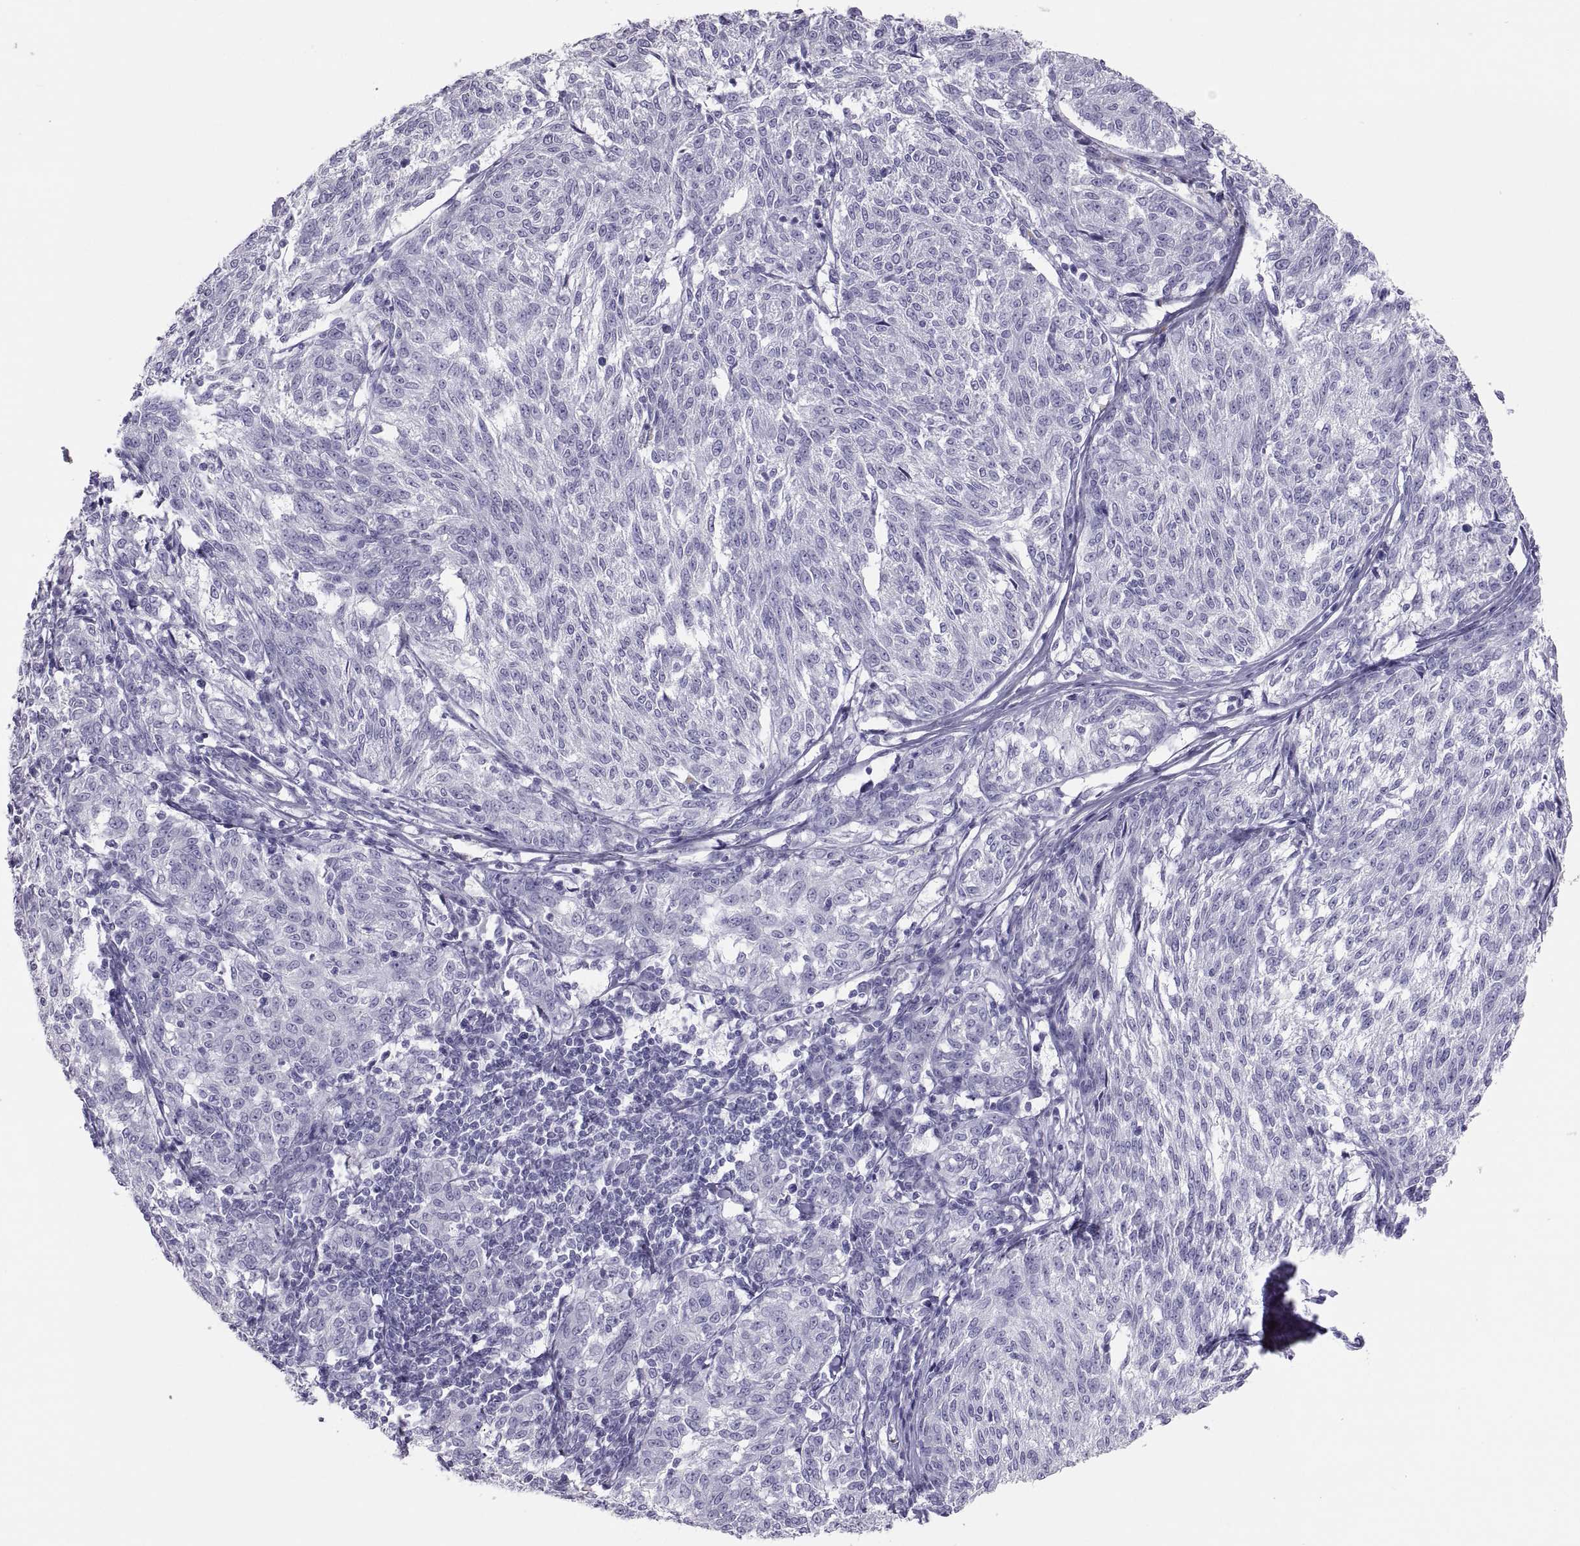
{"staining": {"intensity": "negative", "quantity": "none", "location": "none"}, "tissue": "melanoma", "cell_type": "Tumor cells", "image_type": "cancer", "snomed": [{"axis": "morphology", "description": "Malignant melanoma, NOS"}, {"axis": "topography", "description": "Skin"}], "caption": "An immunohistochemistry photomicrograph of melanoma is shown. There is no staining in tumor cells of melanoma.", "gene": "SEMG1", "patient": {"sex": "female", "age": 72}}